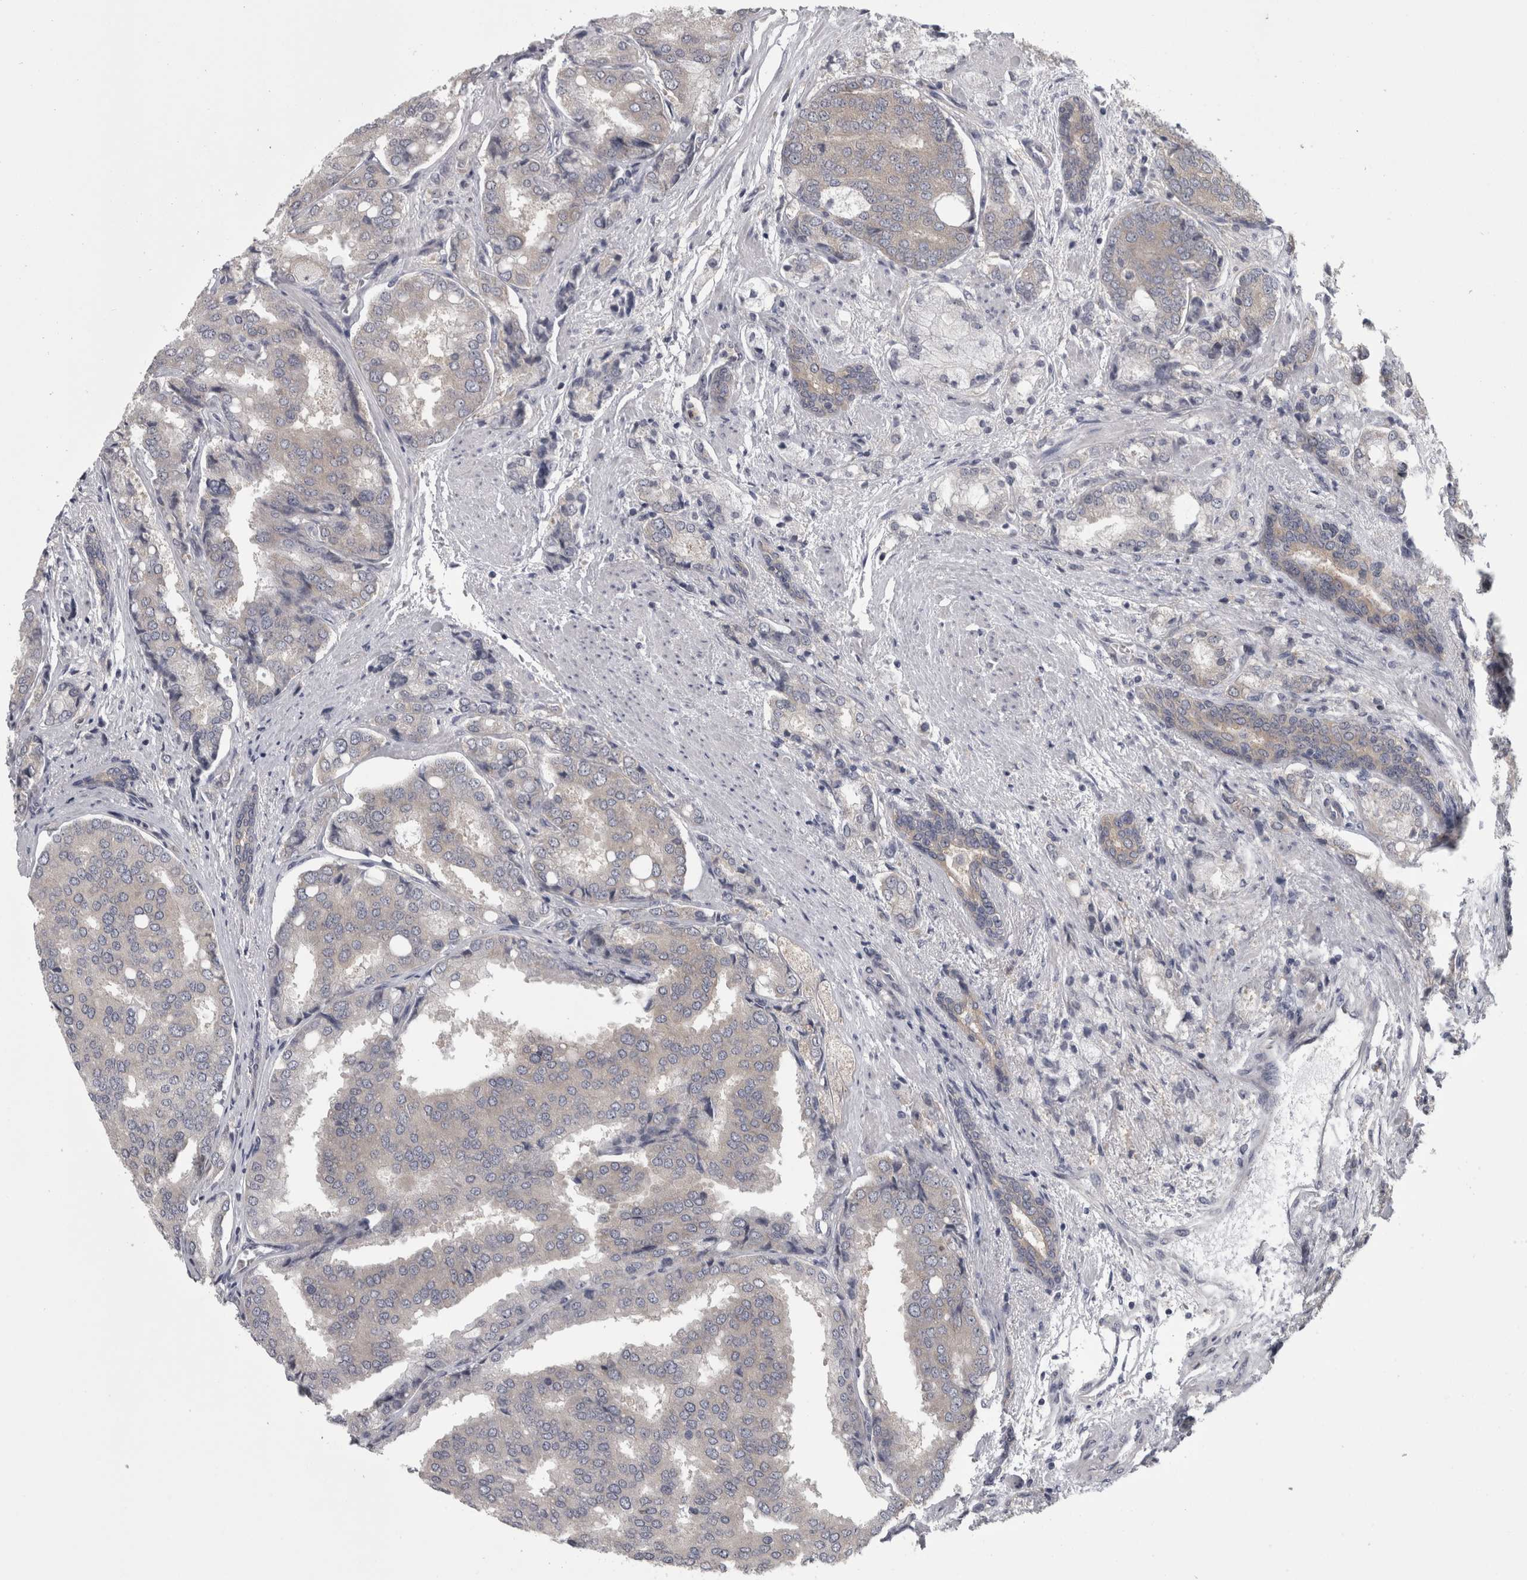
{"staining": {"intensity": "negative", "quantity": "none", "location": "none"}, "tissue": "prostate cancer", "cell_type": "Tumor cells", "image_type": "cancer", "snomed": [{"axis": "morphology", "description": "Adenocarcinoma, High grade"}, {"axis": "topography", "description": "Prostate"}], "caption": "This is an IHC micrograph of adenocarcinoma (high-grade) (prostate). There is no positivity in tumor cells.", "gene": "PRKCI", "patient": {"sex": "male", "age": 50}}